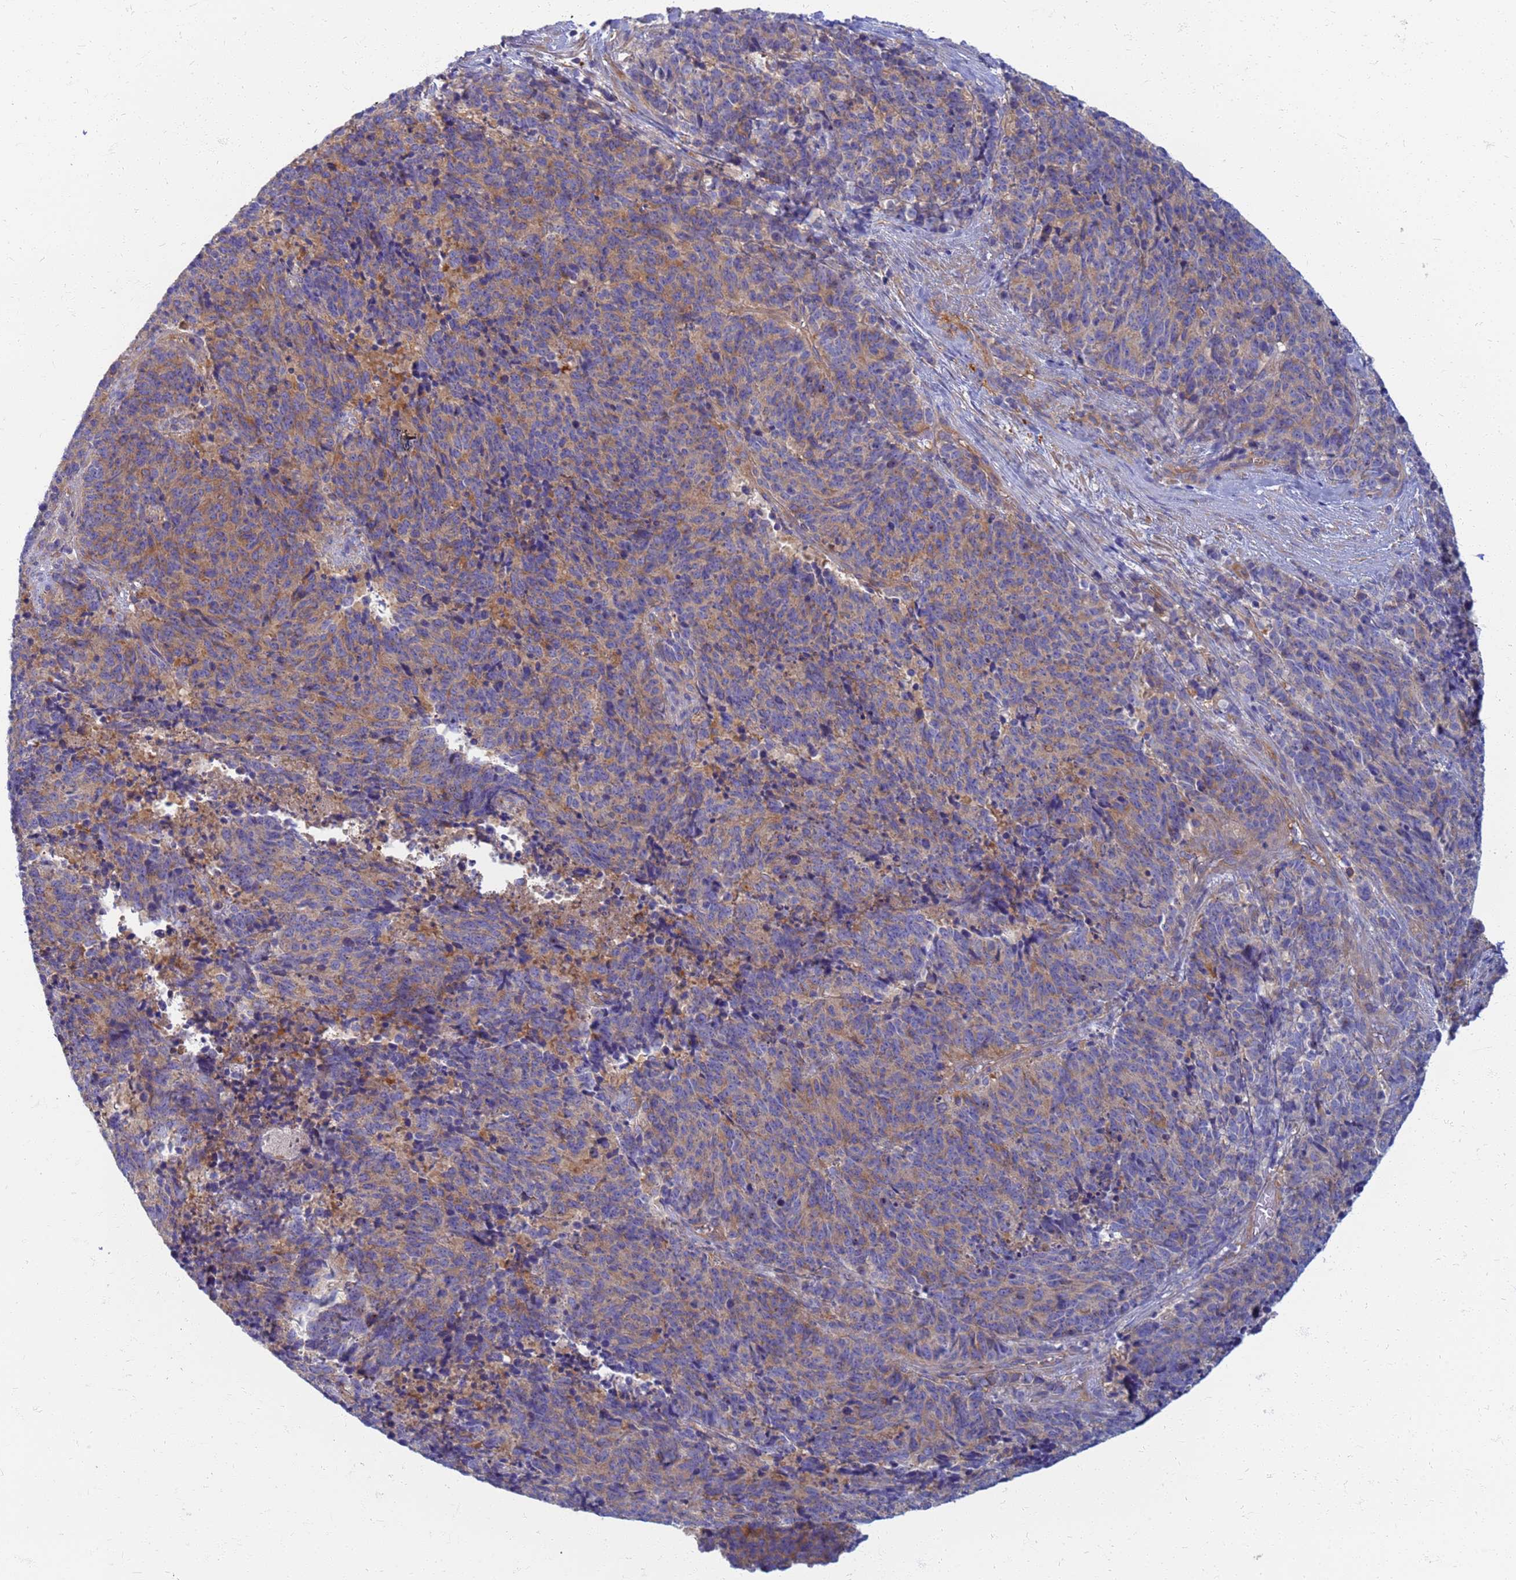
{"staining": {"intensity": "moderate", "quantity": ">75%", "location": "cytoplasmic/membranous"}, "tissue": "cervical cancer", "cell_type": "Tumor cells", "image_type": "cancer", "snomed": [{"axis": "morphology", "description": "Squamous cell carcinoma, NOS"}, {"axis": "topography", "description": "Cervix"}], "caption": "Immunohistochemistry histopathology image of neoplastic tissue: cervical squamous cell carcinoma stained using immunohistochemistry (IHC) demonstrates medium levels of moderate protein expression localized specifically in the cytoplasmic/membranous of tumor cells, appearing as a cytoplasmic/membranous brown color.", "gene": "EEA1", "patient": {"sex": "female", "age": 29}}